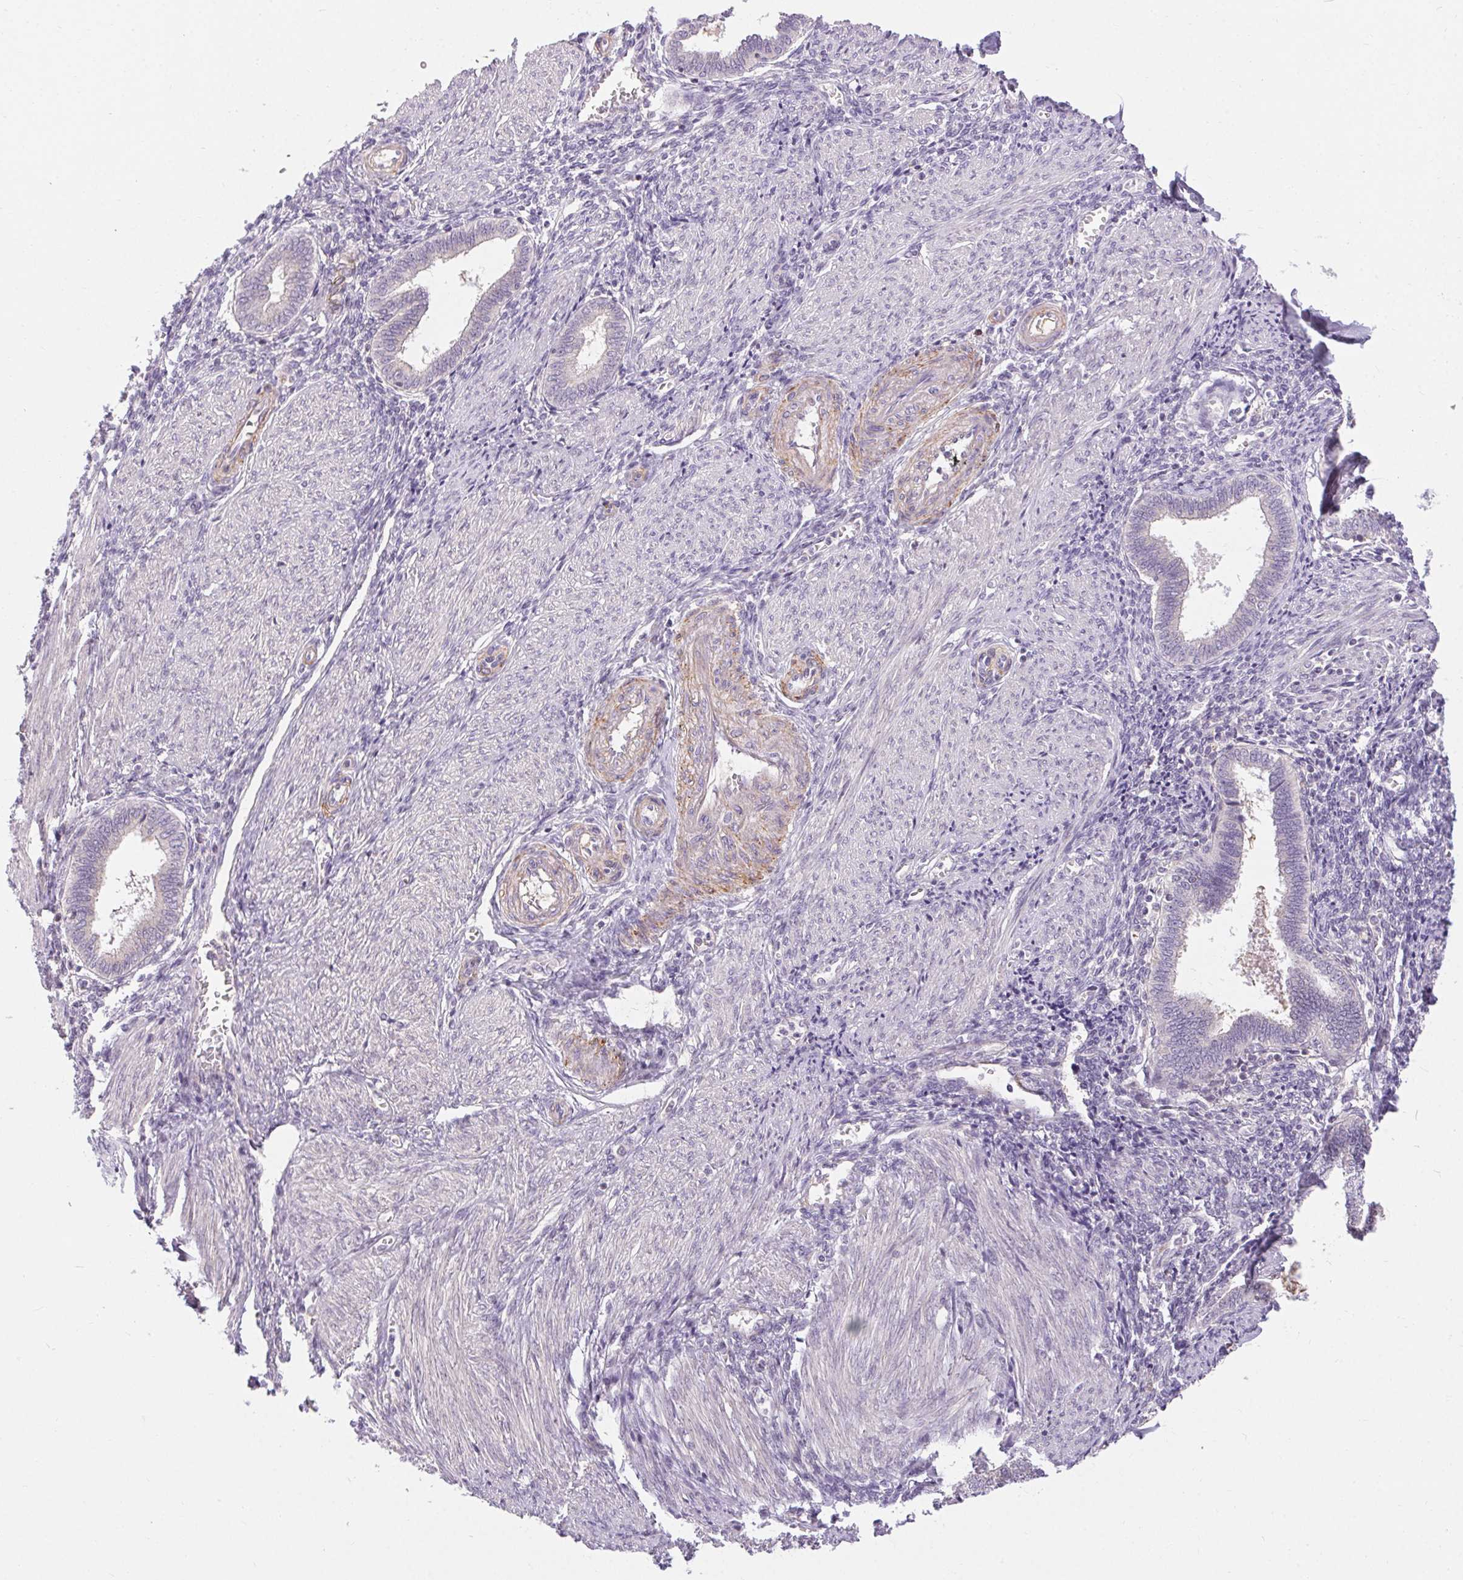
{"staining": {"intensity": "negative", "quantity": "none", "location": "none"}, "tissue": "endometrium", "cell_type": "Cells in endometrial stroma", "image_type": "normal", "snomed": [{"axis": "morphology", "description": "Normal tissue, NOS"}, {"axis": "topography", "description": "Endometrium"}], "caption": "An immunohistochemistry histopathology image of unremarkable endometrium is shown. There is no staining in cells in endometrial stroma of endometrium.", "gene": "TMEM52B", "patient": {"sex": "female", "age": 42}}